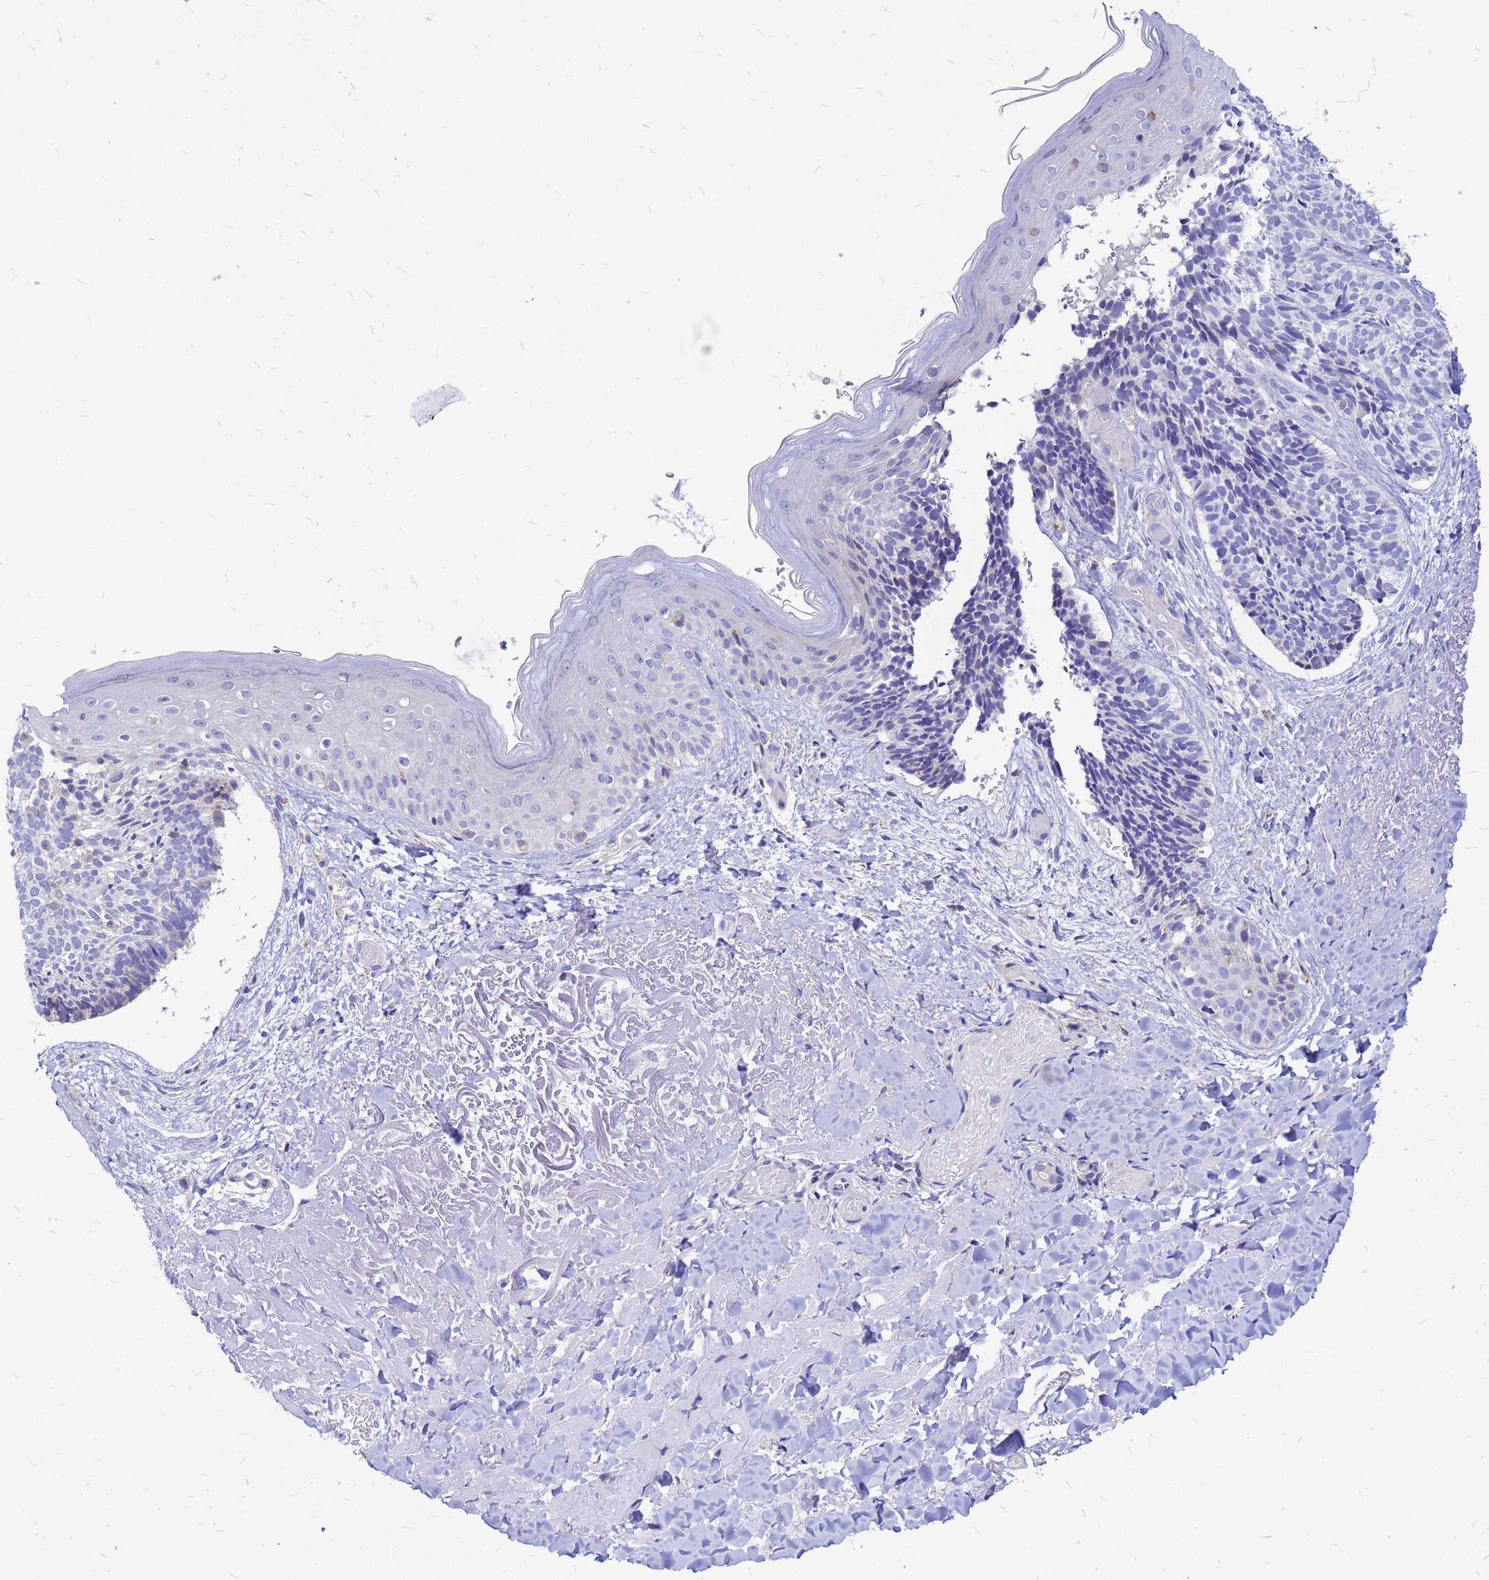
{"staining": {"intensity": "negative", "quantity": "none", "location": "none"}, "tissue": "skin cancer", "cell_type": "Tumor cells", "image_type": "cancer", "snomed": [{"axis": "morphology", "description": "Basal cell carcinoma"}, {"axis": "topography", "description": "Skin"}], "caption": "Micrograph shows no significant protein positivity in tumor cells of basal cell carcinoma (skin).", "gene": "FHIP1A", "patient": {"sex": "male", "age": 84}}